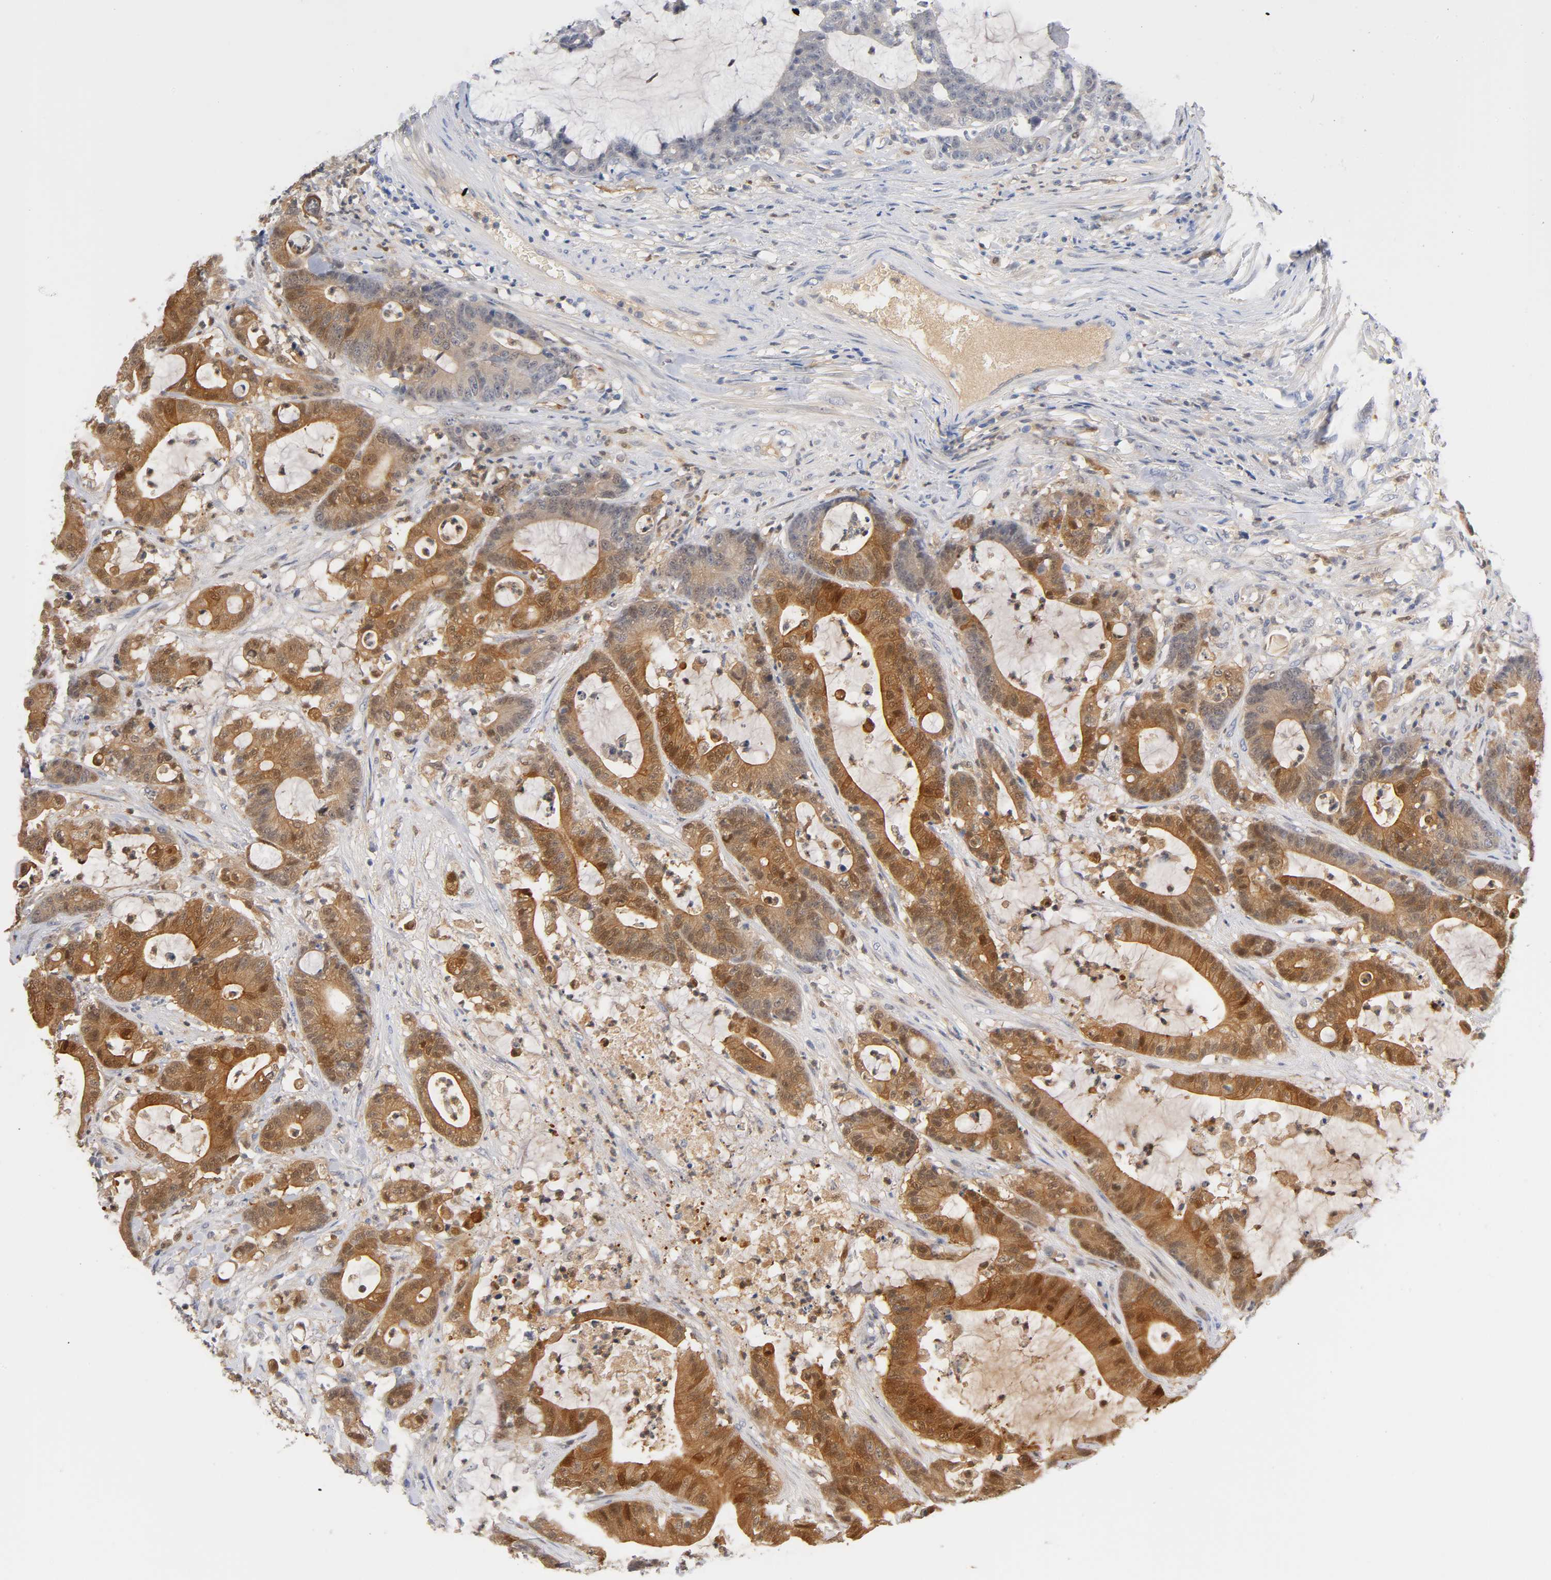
{"staining": {"intensity": "moderate", "quantity": ">75%", "location": "cytoplasmic/membranous,nuclear"}, "tissue": "colorectal cancer", "cell_type": "Tumor cells", "image_type": "cancer", "snomed": [{"axis": "morphology", "description": "Adenocarcinoma, NOS"}, {"axis": "topography", "description": "Colon"}], "caption": "Protein staining by immunohistochemistry (IHC) exhibits moderate cytoplasmic/membranous and nuclear positivity in about >75% of tumor cells in colorectal adenocarcinoma.", "gene": "IL18", "patient": {"sex": "female", "age": 84}}